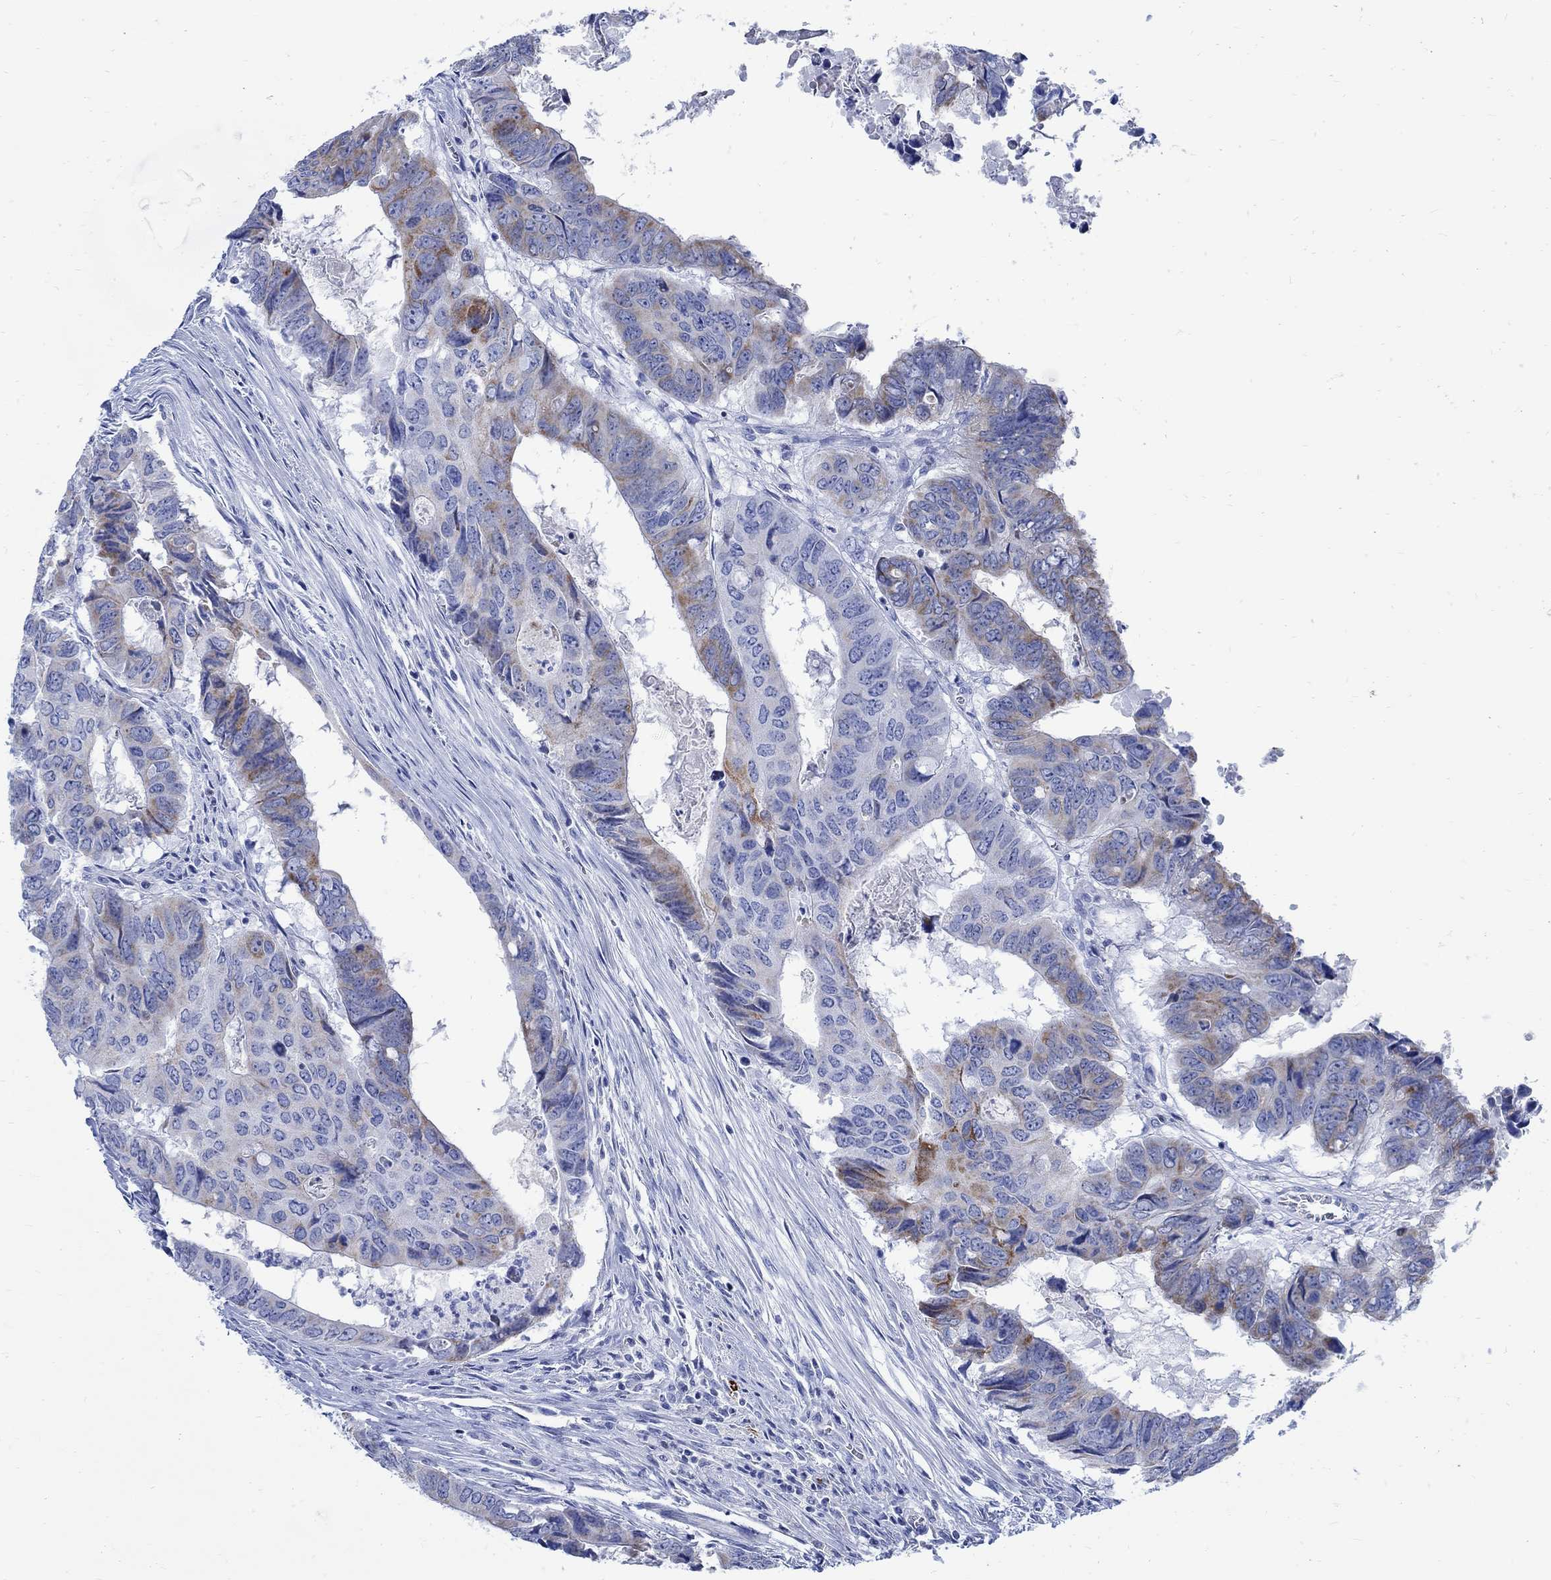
{"staining": {"intensity": "strong", "quantity": "<25%", "location": "cytoplasmic/membranous"}, "tissue": "colorectal cancer", "cell_type": "Tumor cells", "image_type": "cancer", "snomed": [{"axis": "morphology", "description": "Adenocarcinoma, NOS"}, {"axis": "topography", "description": "Colon"}], "caption": "IHC of colorectal cancer (adenocarcinoma) reveals medium levels of strong cytoplasmic/membranous expression in about <25% of tumor cells.", "gene": "CPLX2", "patient": {"sex": "male", "age": 79}}